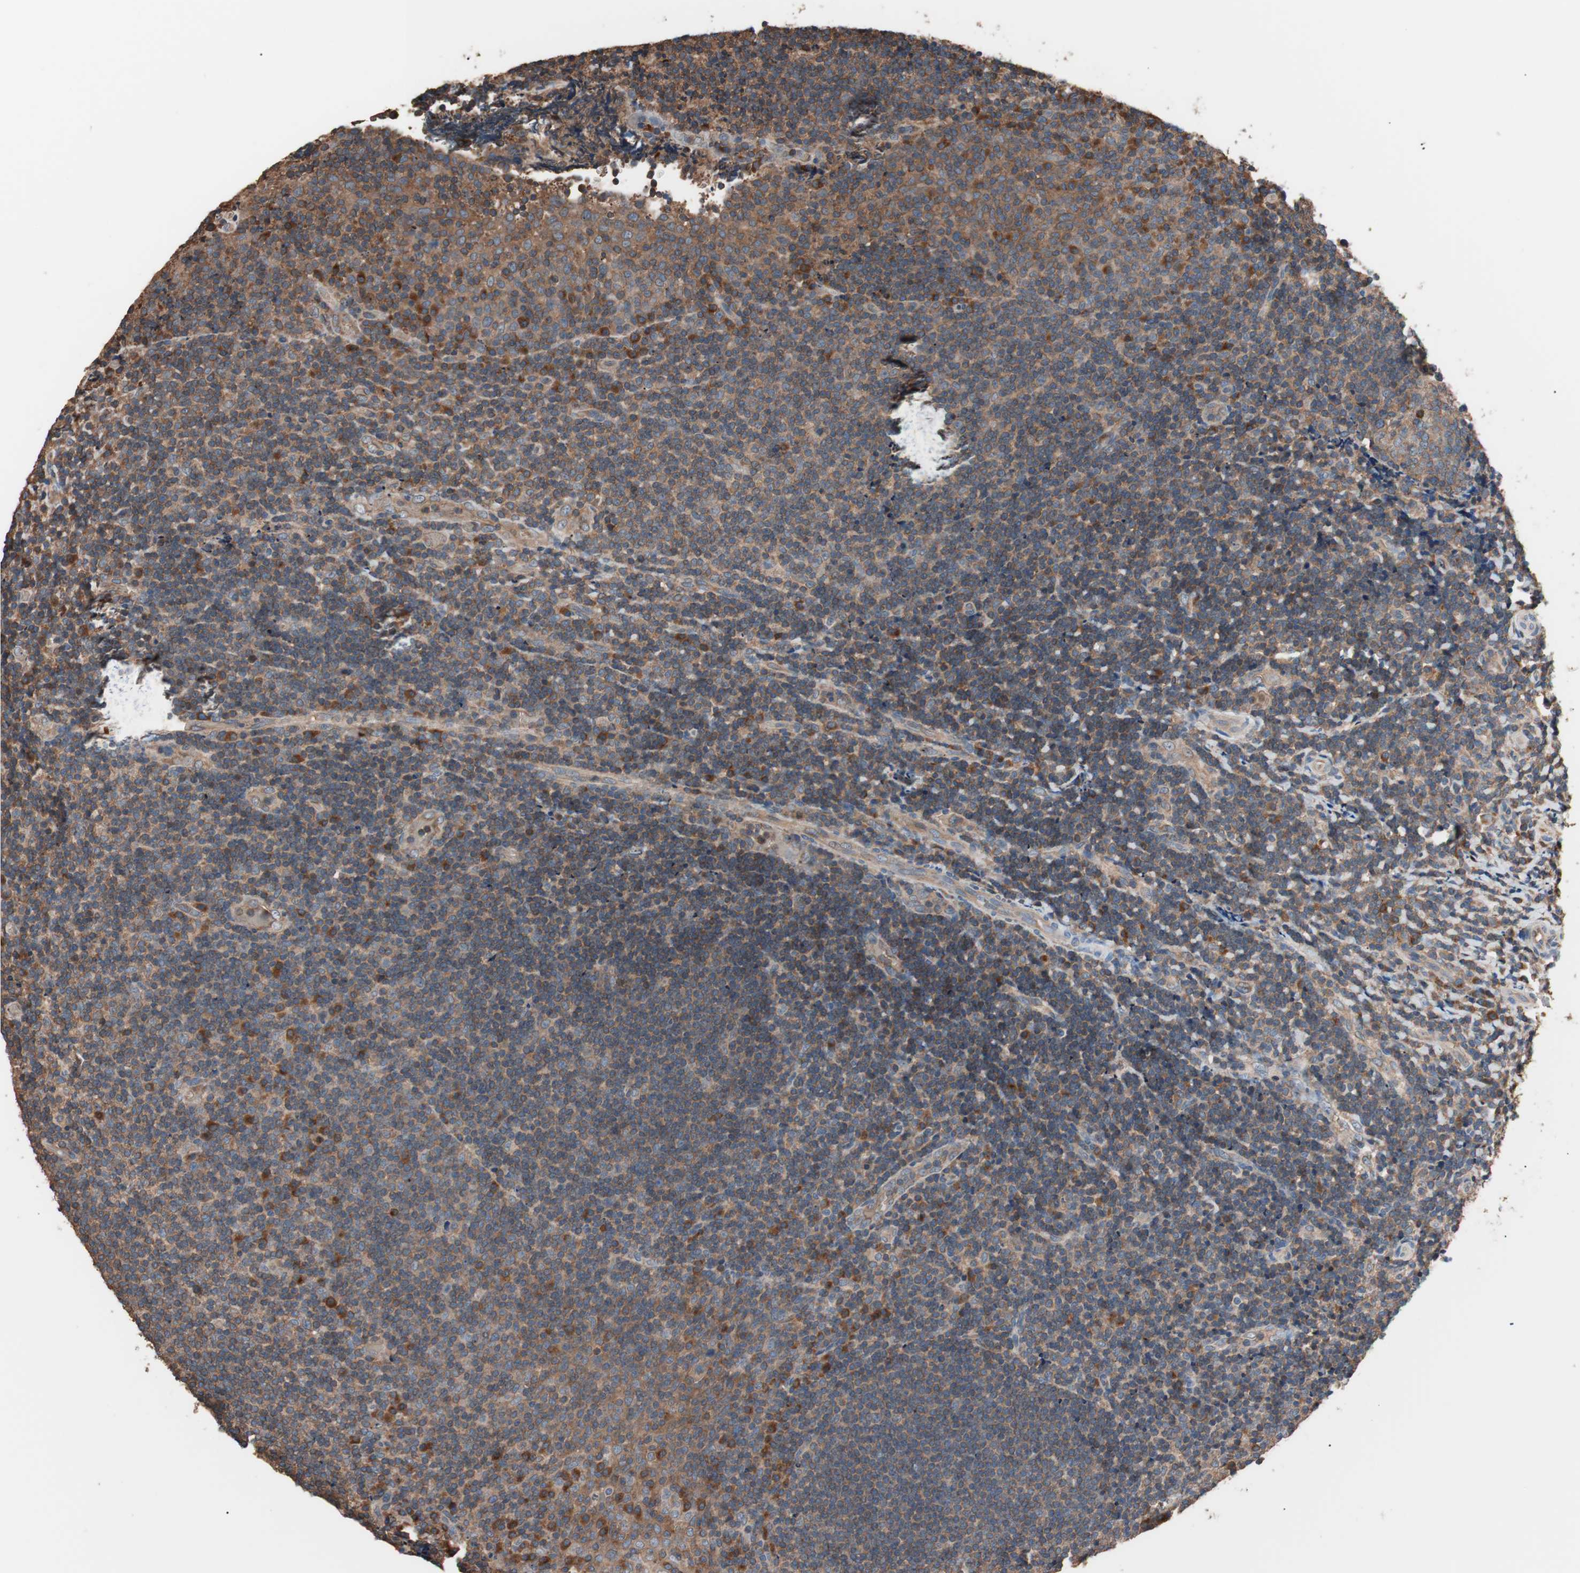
{"staining": {"intensity": "moderate", "quantity": ">75%", "location": "cytoplasmic/membranous"}, "tissue": "lymphoma", "cell_type": "Tumor cells", "image_type": "cancer", "snomed": [{"axis": "morphology", "description": "Malignant lymphoma, non-Hodgkin's type, High grade"}, {"axis": "topography", "description": "Tonsil"}], "caption": "Lymphoma was stained to show a protein in brown. There is medium levels of moderate cytoplasmic/membranous positivity in approximately >75% of tumor cells.", "gene": "GLYCTK", "patient": {"sex": "female", "age": 36}}